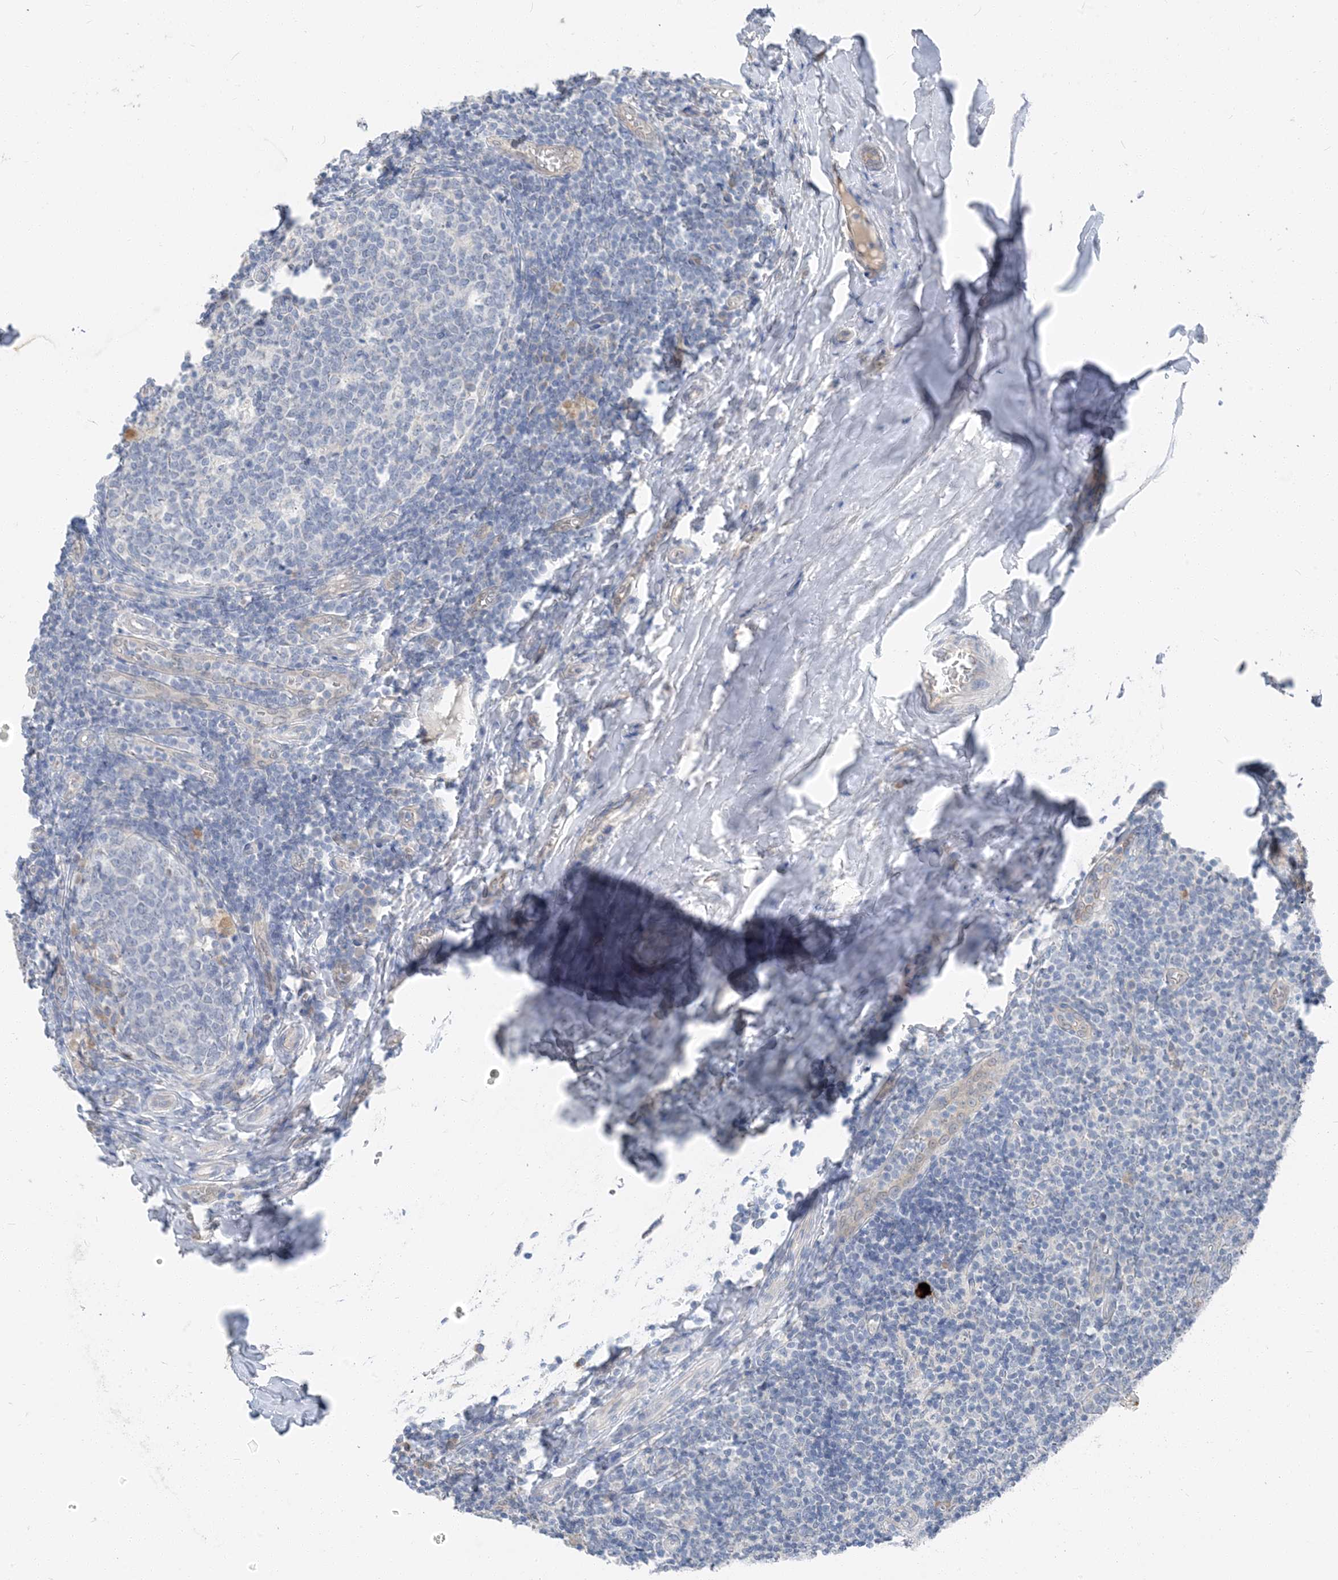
{"staining": {"intensity": "negative", "quantity": "none", "location": "none"}, "tissue": "tonsil", "cell_type": "Germinal center cells", "image_type": "normal", "snomed": [{"axis": "morphology", "description": "Normal tissue, NOS"}, {"axis": "topography", "description": "Tonsil"}], "caption": "Tonsil stained for a protein using IHC exhibits no positivity germinal center cells.", "gene": "NCOA7", "patient": {"sex": "female", "age": 19}}